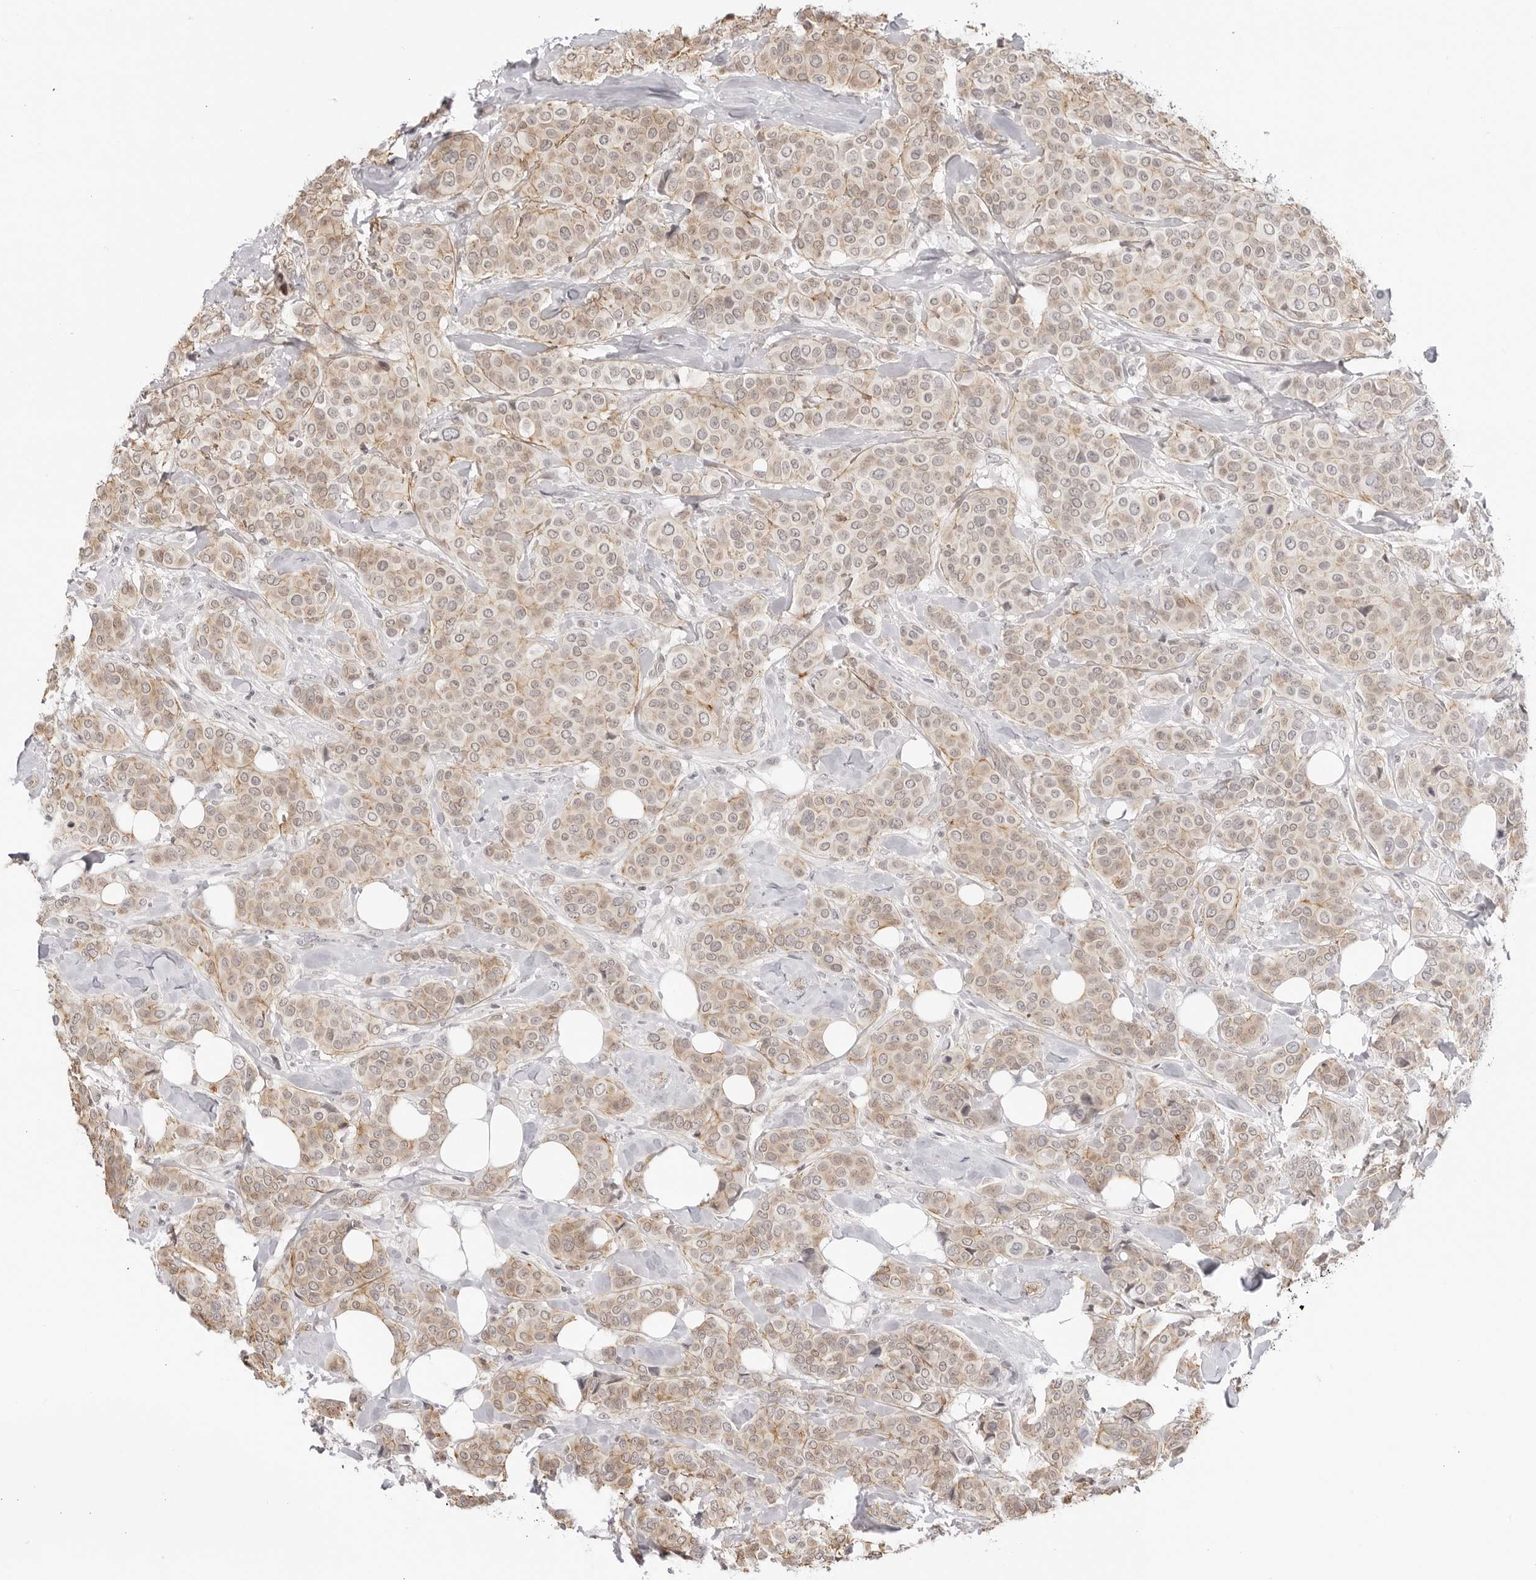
{"staining": {"intensity": "weak", "quantity": ">75%", "location": "cytoplasmic/membranous"}, "tissue": "breast cancer", "cell_type": "Tumor cells", "image_type": "cancer", "snomed": [{"axis": "morphology", "description": "Lobular carcinoma"}, {"axis": "topography", "description": "Breast"}], "caption": "Tumor cells display weak cytoplasmic/membranous staining in about >75% of cells in breast cancer (lobular carcinoma).", "gene": "TRAPPC3", "patient": {"sex": "female", "age": 51}}